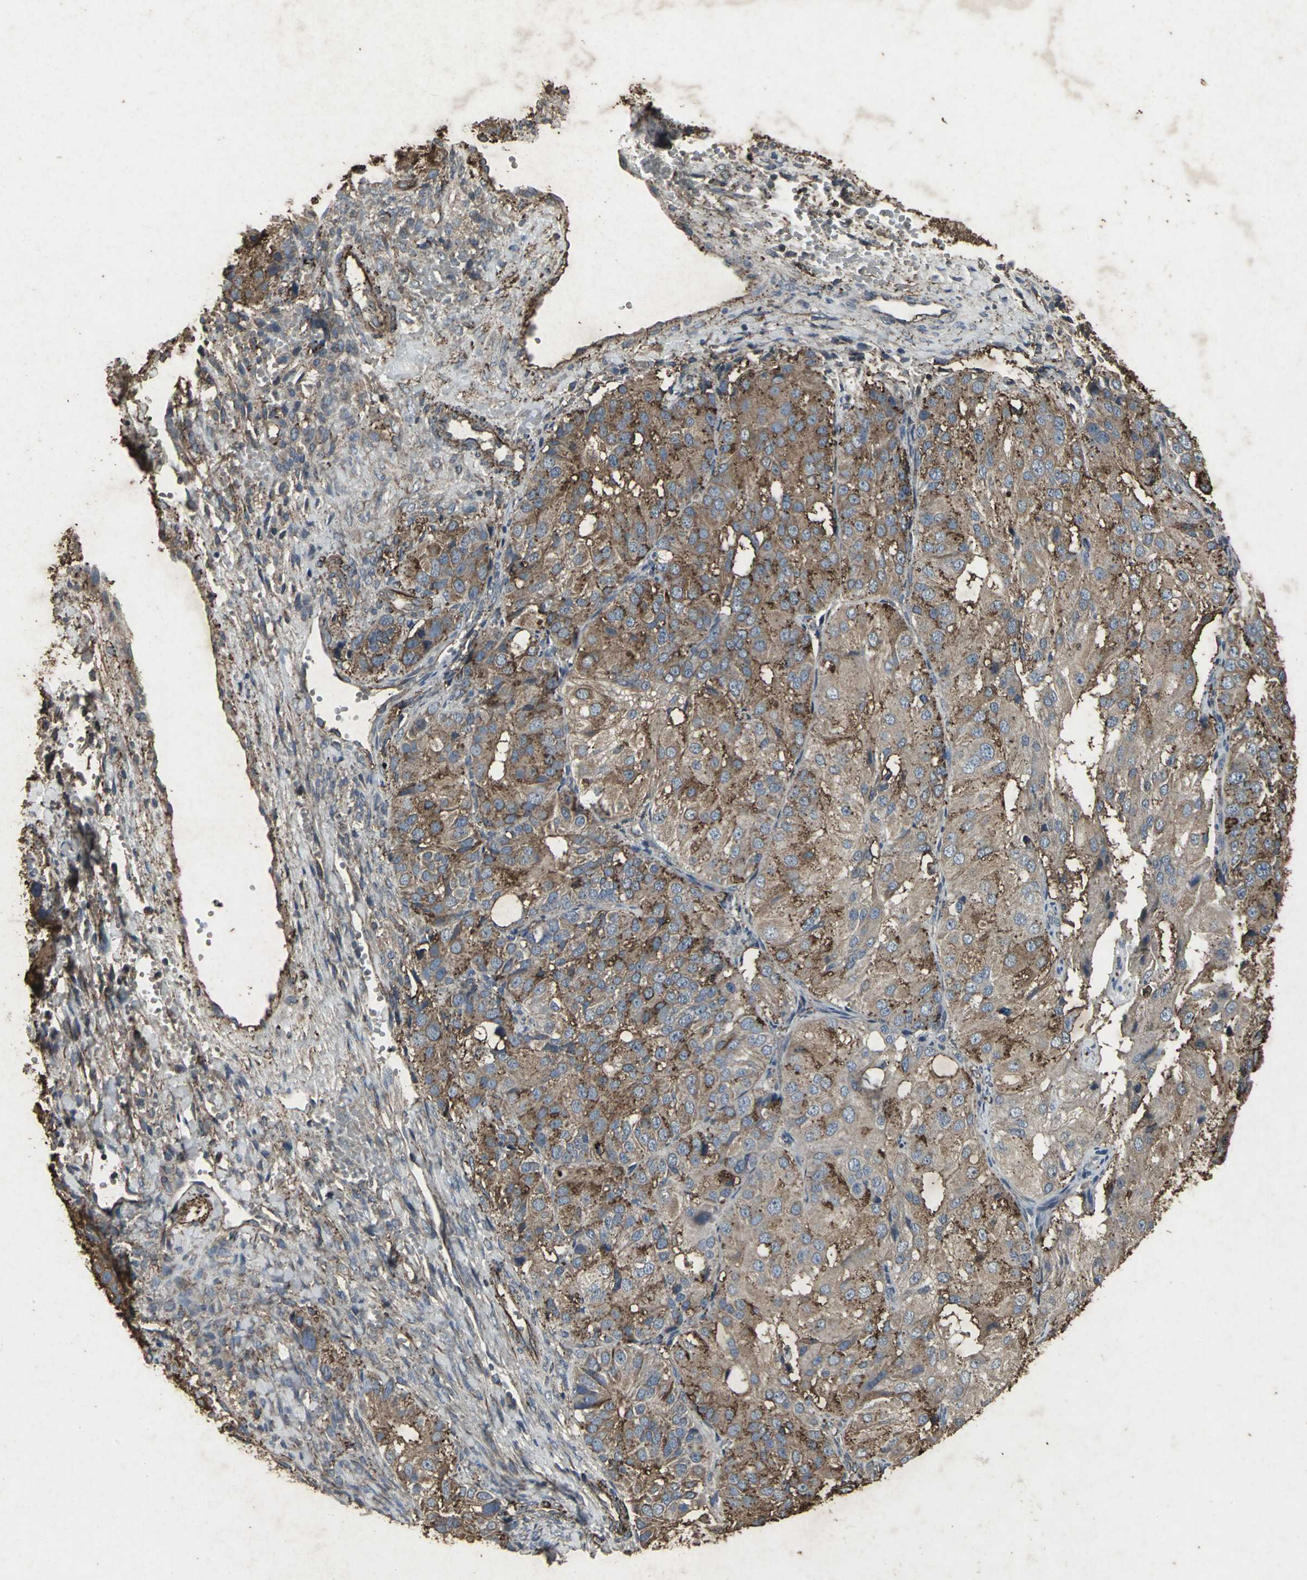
{"staining": {"intensity": "strong", "quantity": ">75%", "location": "cytoplasmic/membranous"}, "tissue": "ovarian cancer", "cell_type": "Tumor cells", "image_type": "cancer", "snomed": [{"axis": "morphology", "description": "Carcinoma, endometroid"}, {"axis": "topography", "description": "Ovary"}], "caption": "Immunohistochemical staining of endometroid carcinoma (ovarian) exhibits high levels of strong cytoplasmic/membranous staining in approximately >75% of tumor cells.", "gene": "CCR9", "patient": {"sex": "female", "age": 51}}